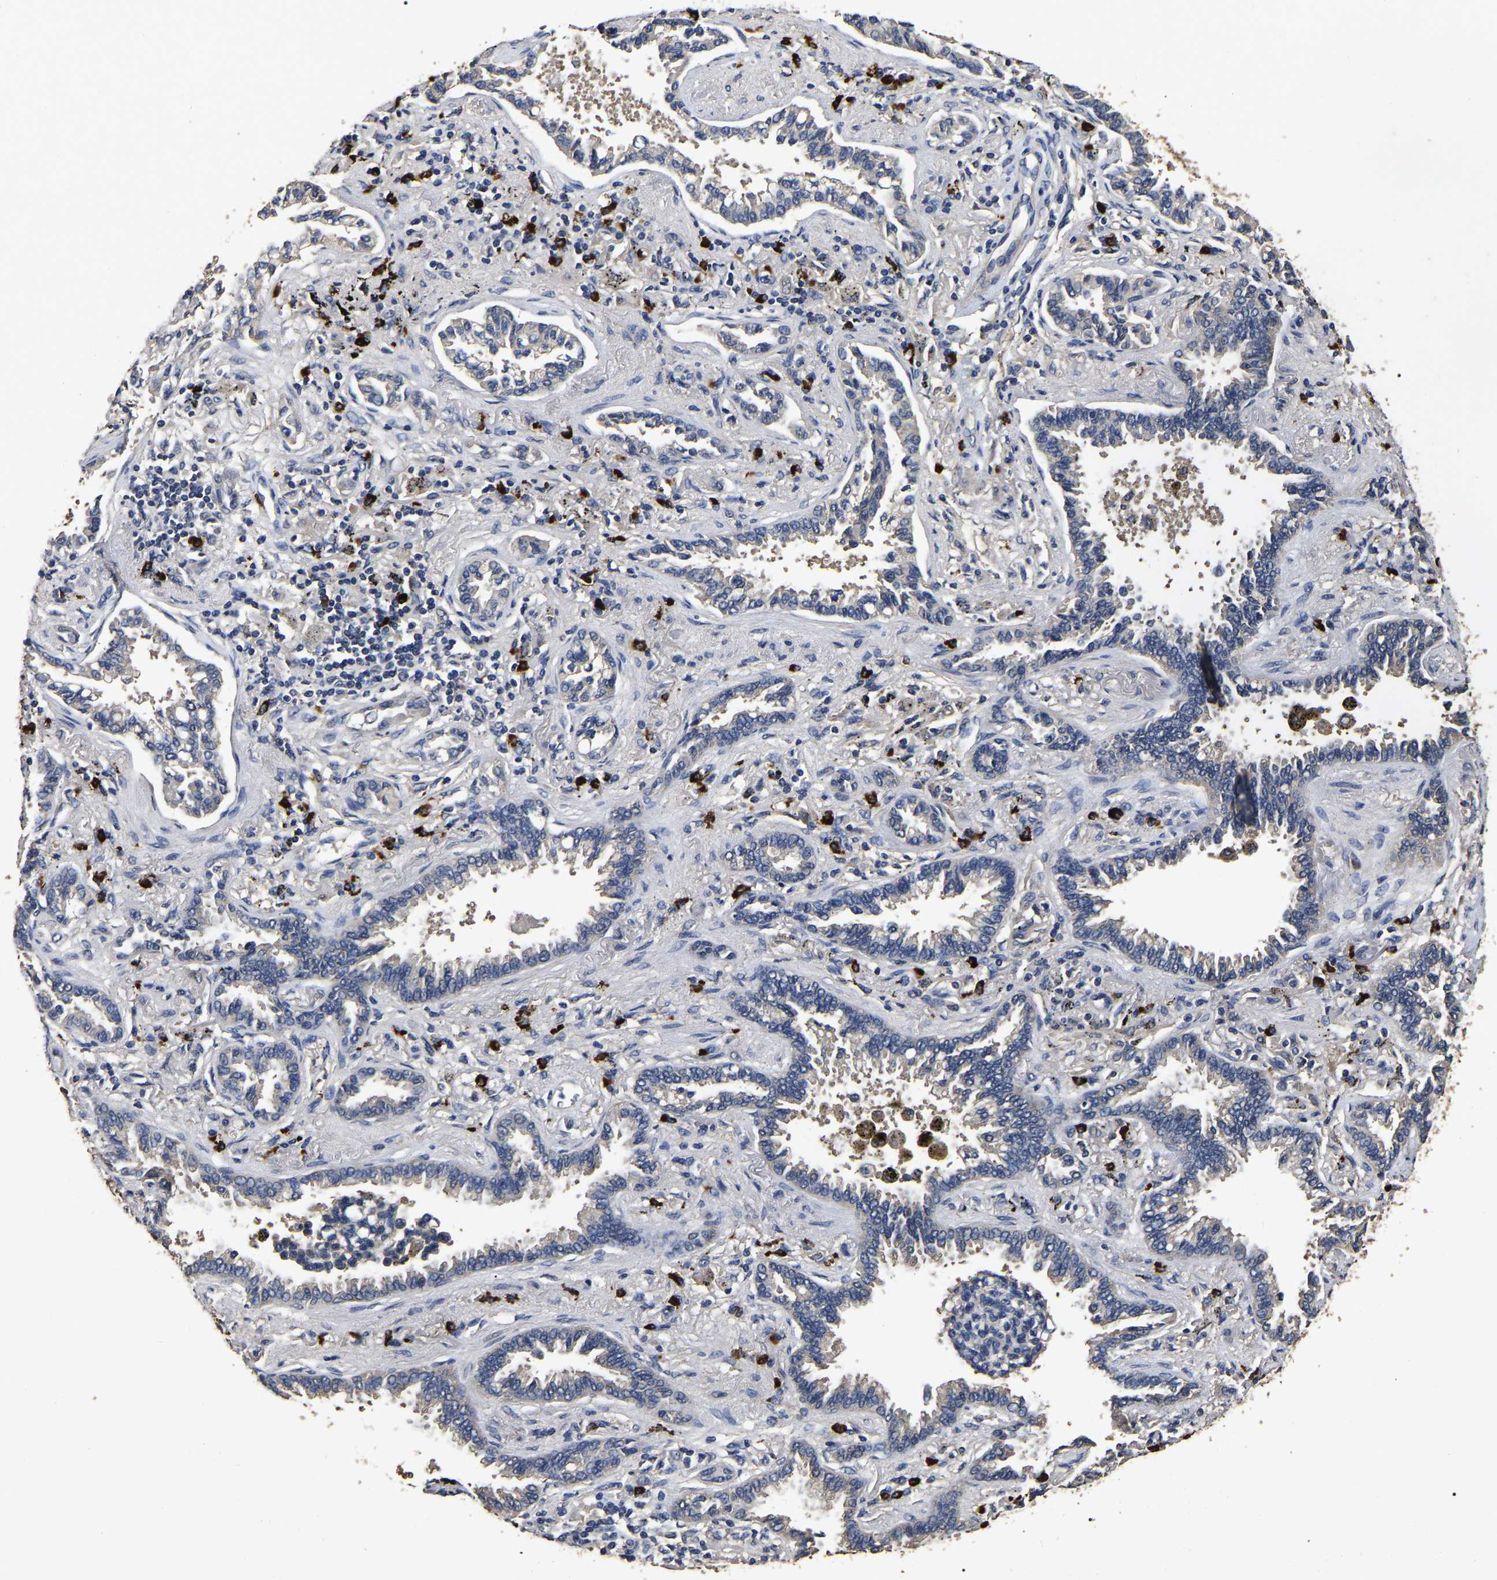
{"staining": {"intensity": "weak", "quantity": "25%-75%", "location": "cytoplasmic/membranous"}, "tissue": "lung cancer", "cell_type": "Tumor cells", "image_type": "cancer", "snomed": [{"axis": "morphology", "description": "Normal tissue, NOS"}, {"axis": "morphology", "description": "Adenocarcinoma, NOS"}, {"axis": "topography", "description": "Lung"}], "caption": "The micrograph exhibits a brown stain indicating the presence of a protein in the cytoplasmic/membranous of tumor cells in adenocarcinoma (lung).", "gene": "STK32C", "patient": {"sex": "male", "age": 59}}